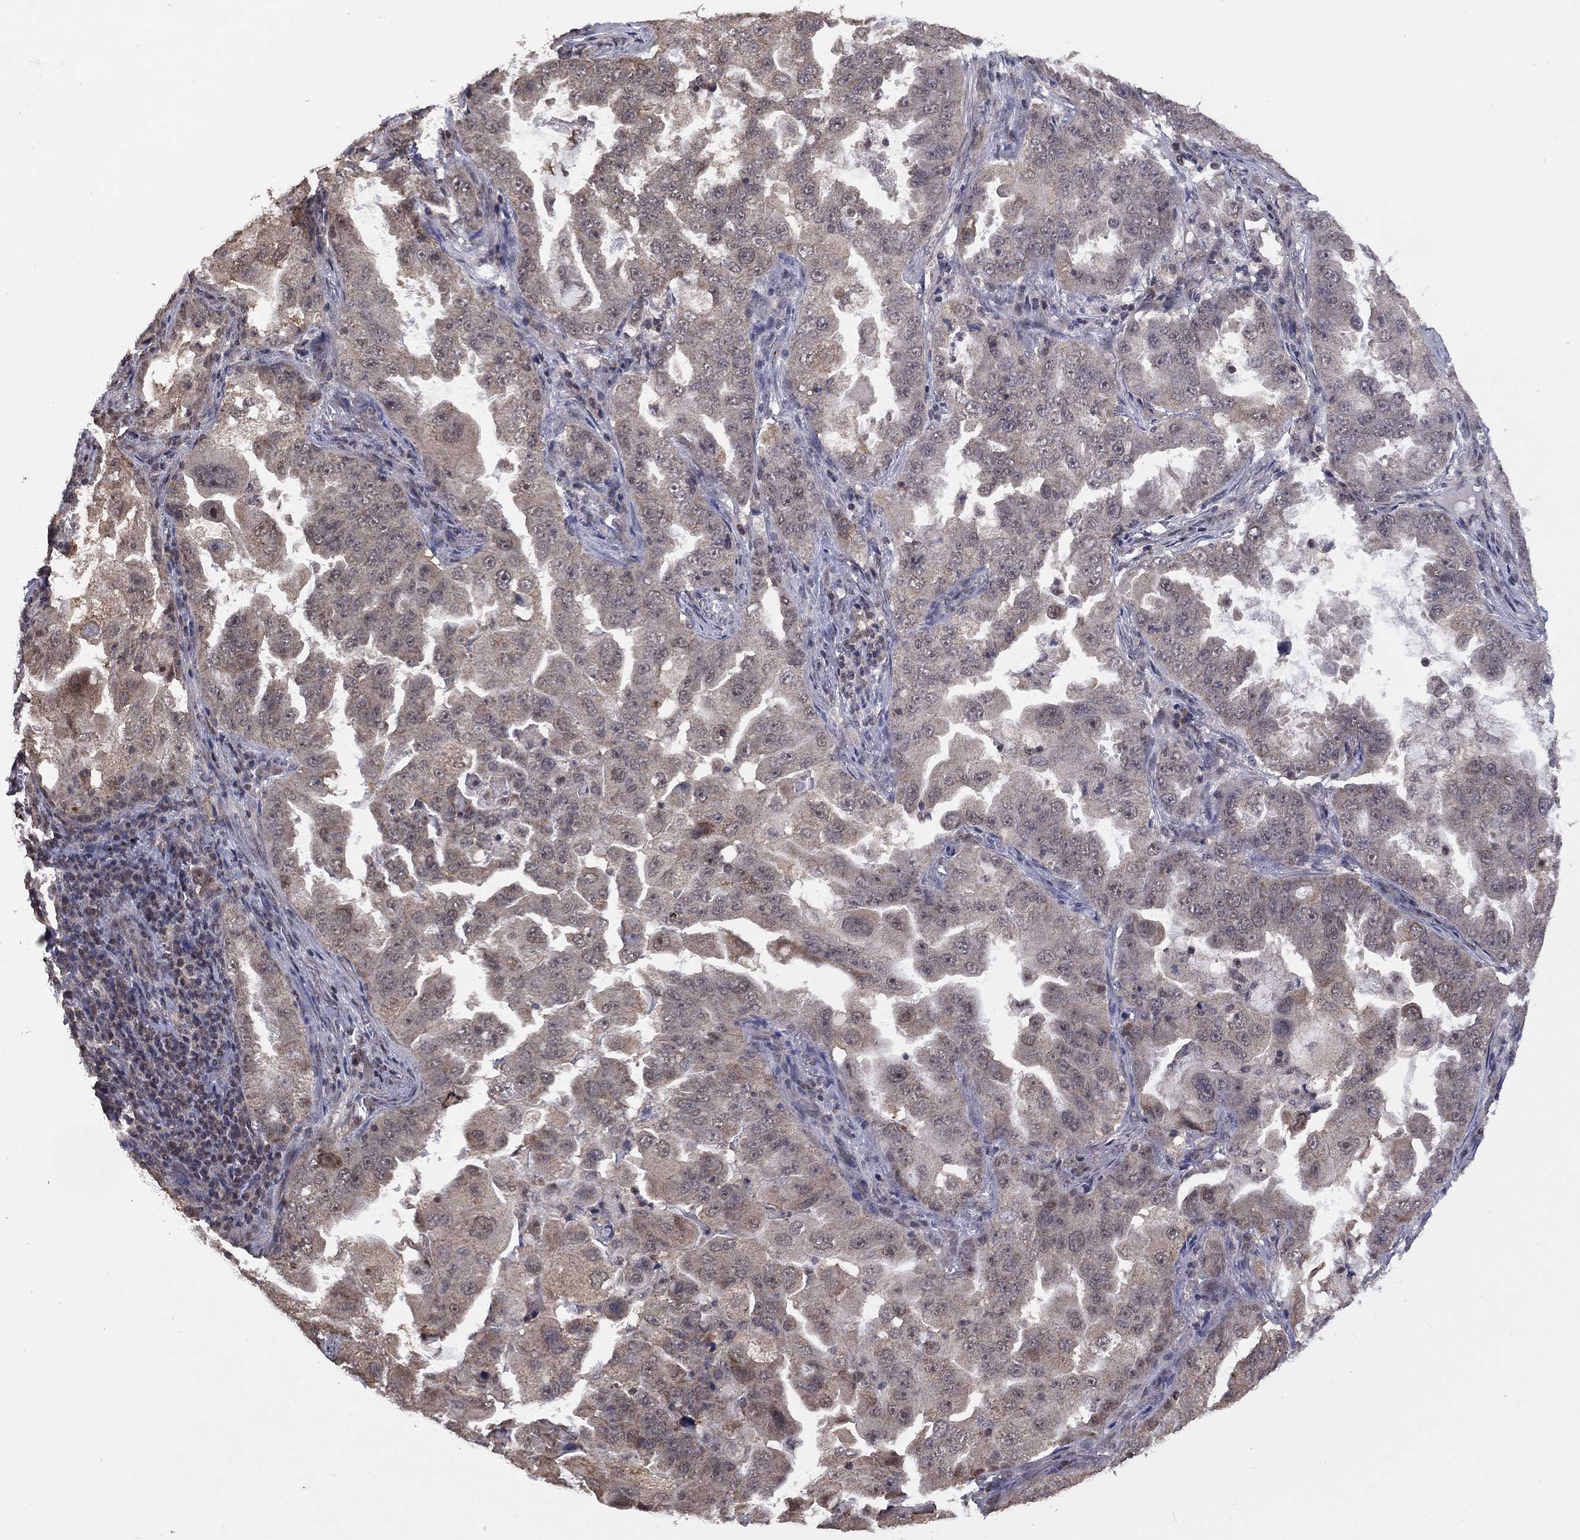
{"staining": {"intensity": "weak", "quantity": "<25%", "location": "cytoplasmic/membranous"}, "tissue": "lung cancer", "cell_type": "Tumor cells", "image_type": "cancer", "snomed": [{"axis": "morphology", "description": "Adenocarcinoma, NOS"}, {"axis": "topography", "description": "Lung"}], "caption": "There is no significant staining in tumor cells of lung adenocarcinoma.", "gene": "NELFCD", "patient": {"sex": "female", "age": 61}}